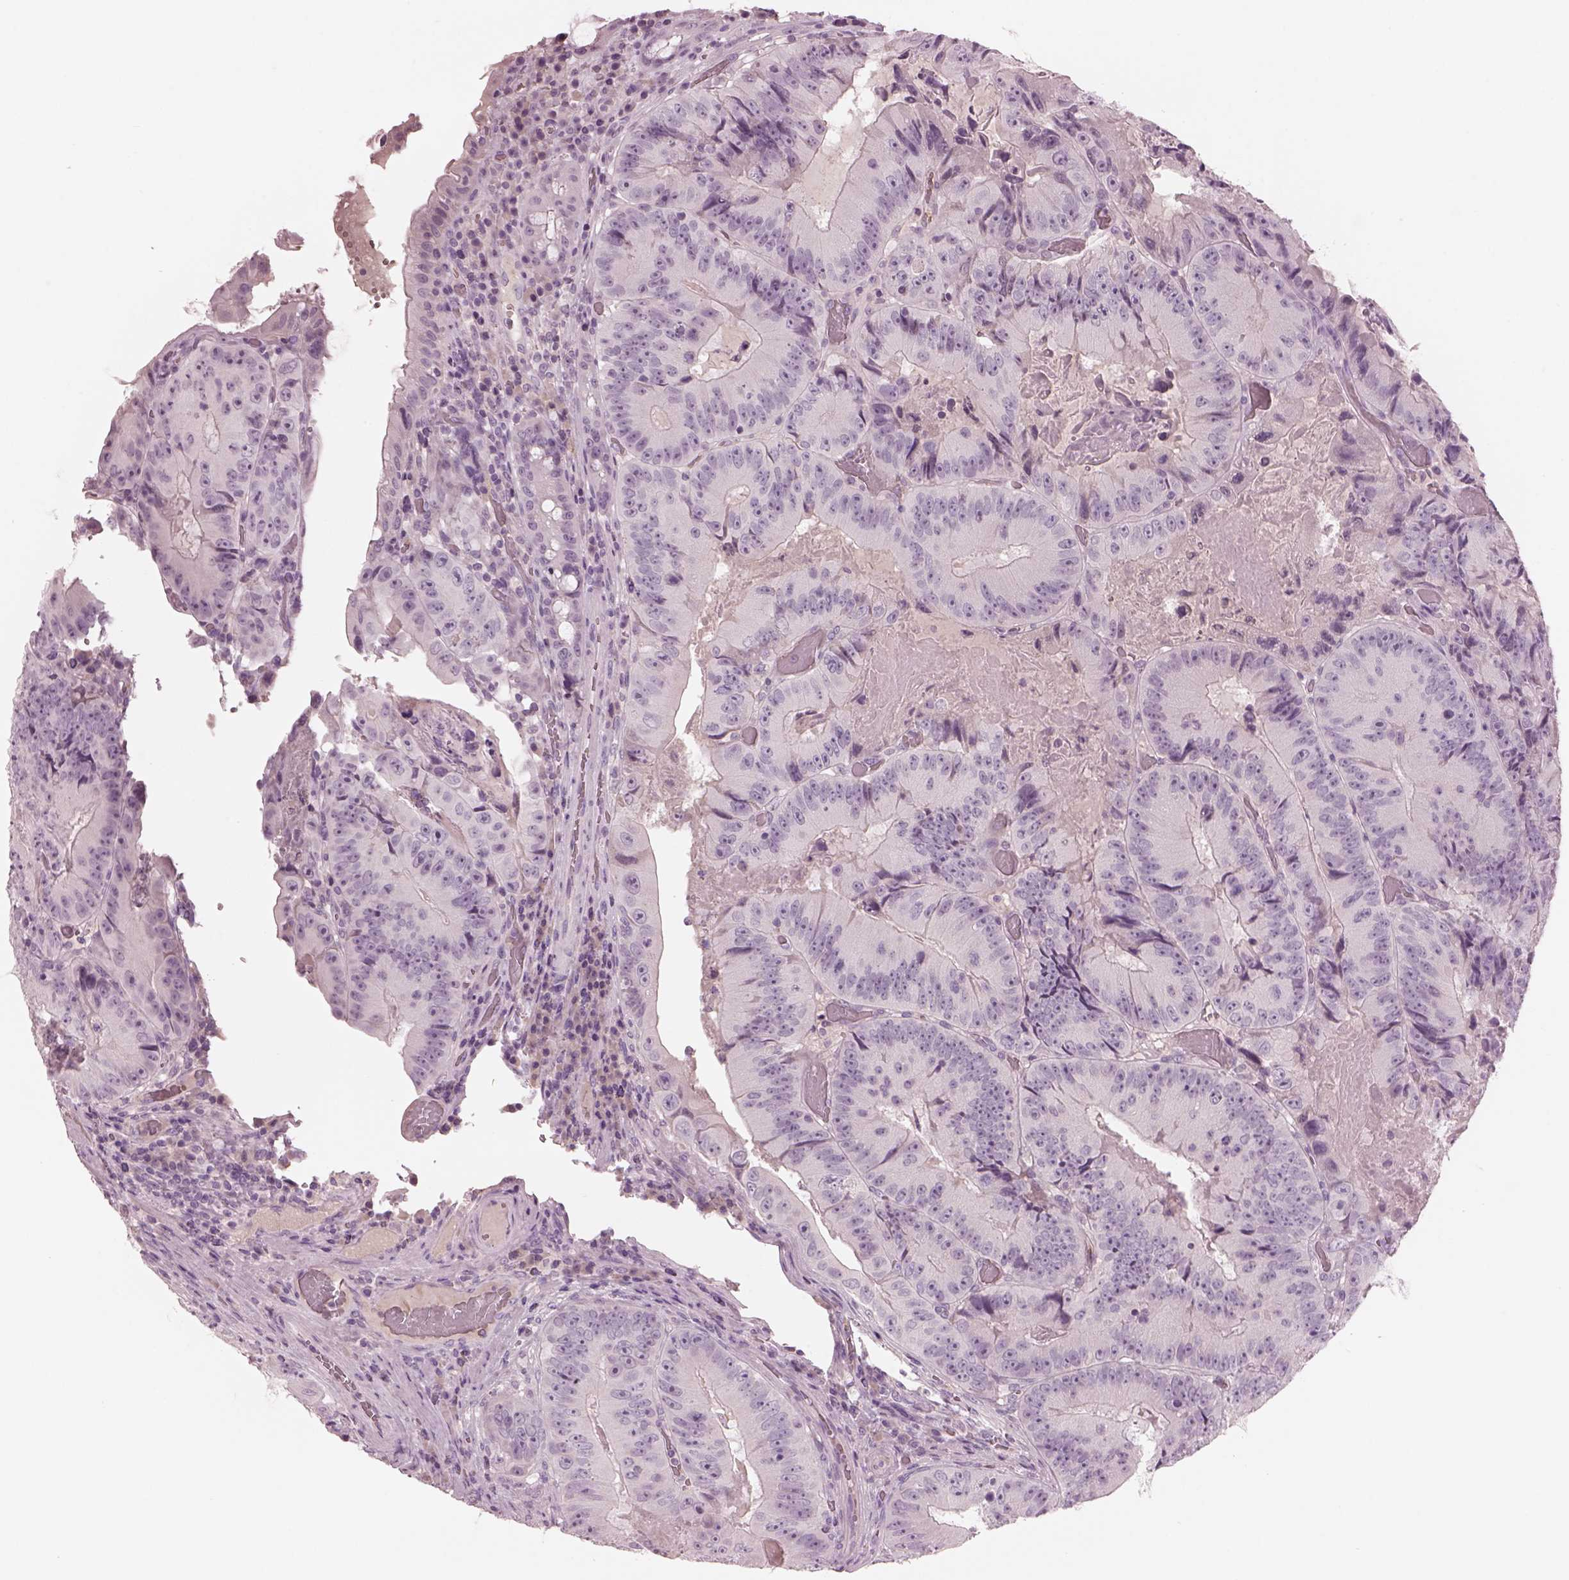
{"staining": {"intensity": "negative", "quantity": "none", "location": "none"}, "tissue": "colorectal cancer", "cell_type": "Tumor cells", "image_type": "cancer", "snomed": [{"axis": "morphology", "description": "Adenocarcinoma, NOS"}, {"axis": "topography", "description": "Colon"}], "caption": "A micrograph of colorectal adenocarcinoma stained for a protein demonstrates no brown staining in tumor cells.", "gene": "PACRG", "patient": {"sex": "female", "age": 86}}